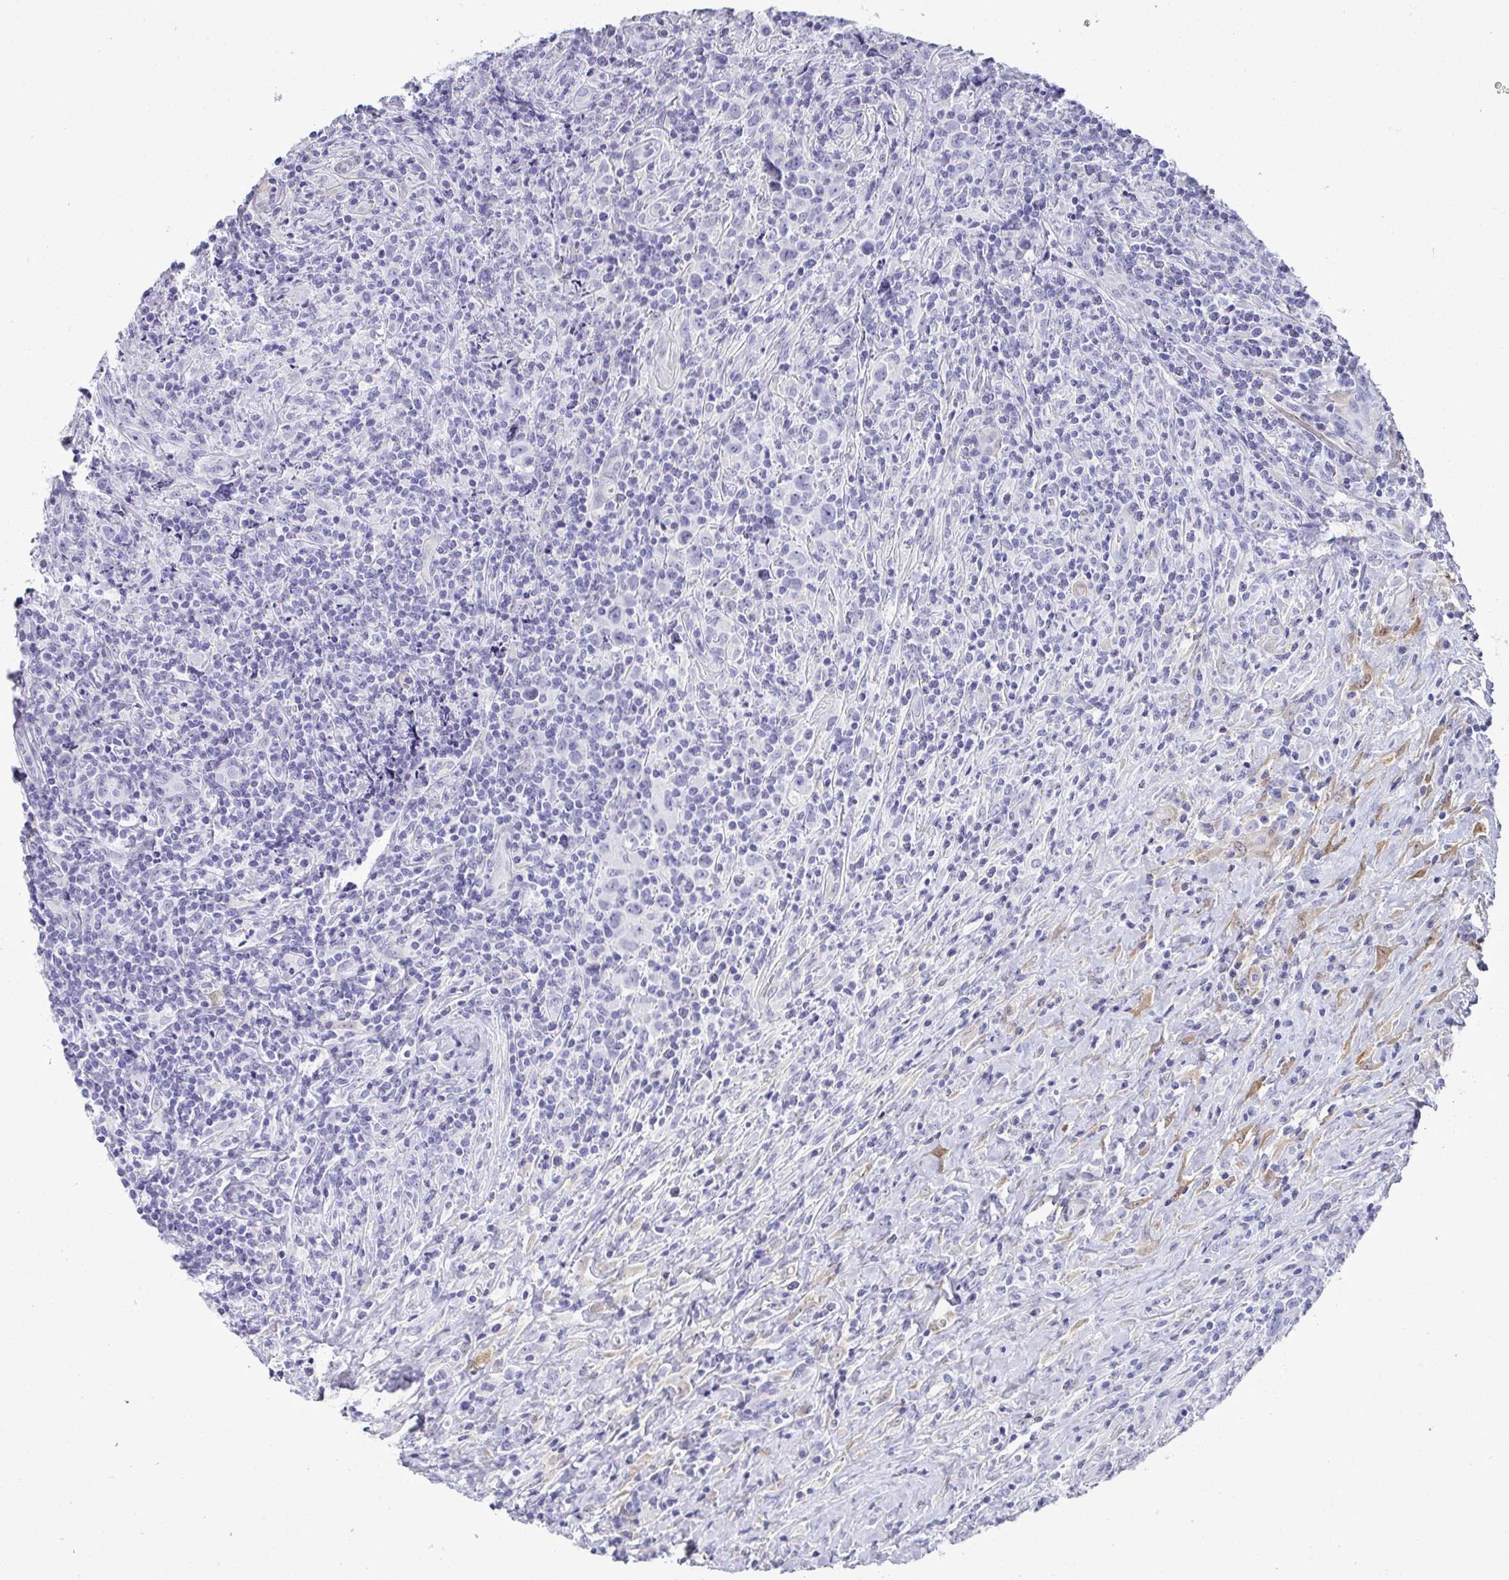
{"staining": {"intensity": "negative", "quantity": "none", "location": "none"}, "tissue": "lymphoma", "cell_type": "Tumor cells", "image_type": "cancer", "snomed": [{"axis": "morphology", "description": "Hodgkin's disease, NOS"}, {"axis": "topography", "description": "Lymph node"}], "caption": "High power microscopy photomicrograph of an IHC photomicrograph of lymphoma, revealing no significant positivity in tumor cells.", "gene": "HSPB6", "patient": {"sex": "female", "age": 18}}